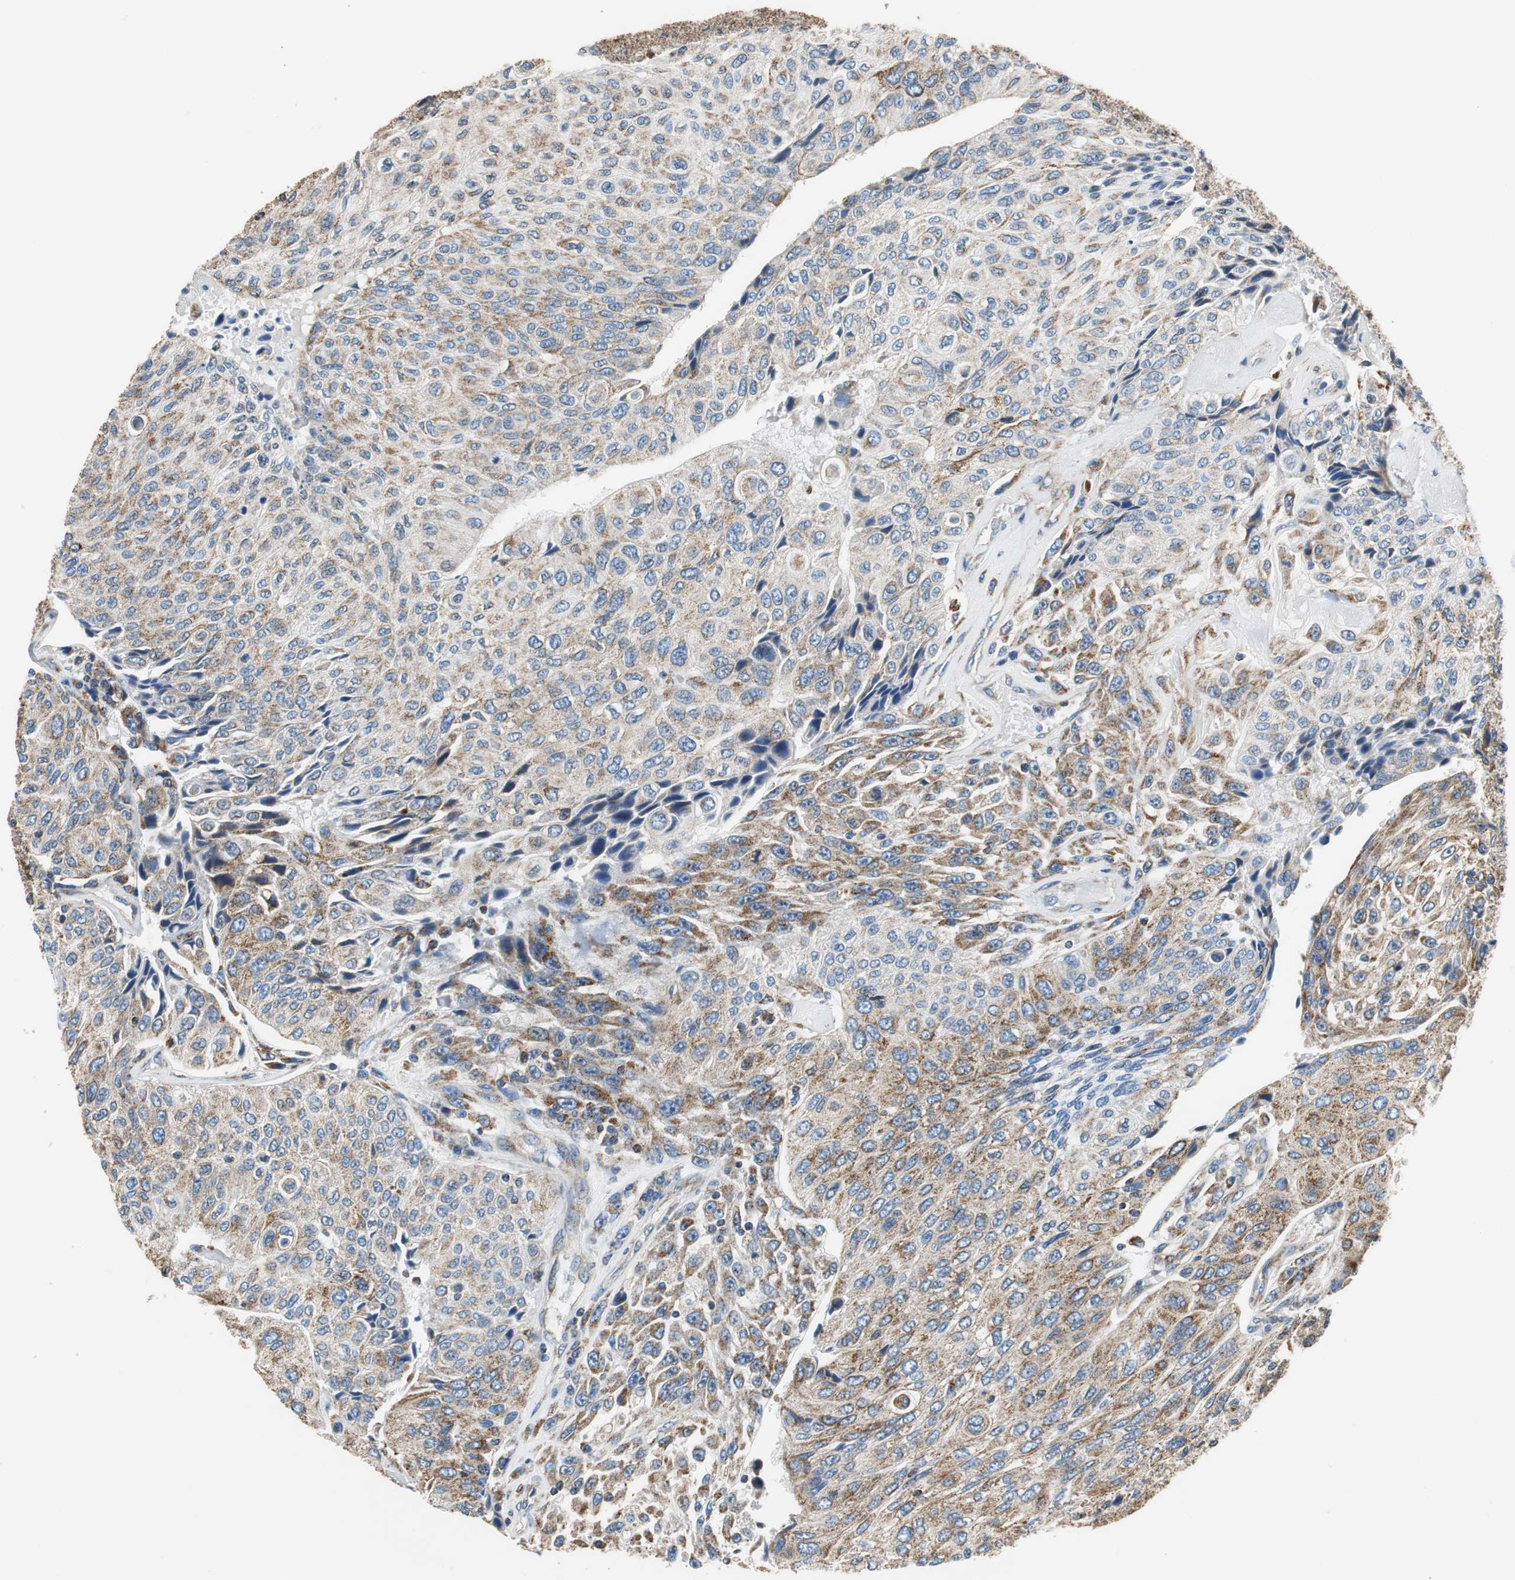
{"staining": {"intensity": "moderate", "quantity": ">75%", "location": "cytoplasmic/membranous"}, "tissue": "urothelial cancer", "cell_type": "Tumor cells", "image_type": "cancer", "snomed": [{"axis": "morphology", "description": "Urothelial carcinoma, High grade"}, {"axis": "topography", "description": "Urinary bladder"}], "caption": "Immunohistochemical staining of urothelial cancer shows moderate cytoplasmic/membranous protein expression in about >75% of tumor cells.", "gene": "GSTK1", "patient": {"sex": "male", "age": 66}}